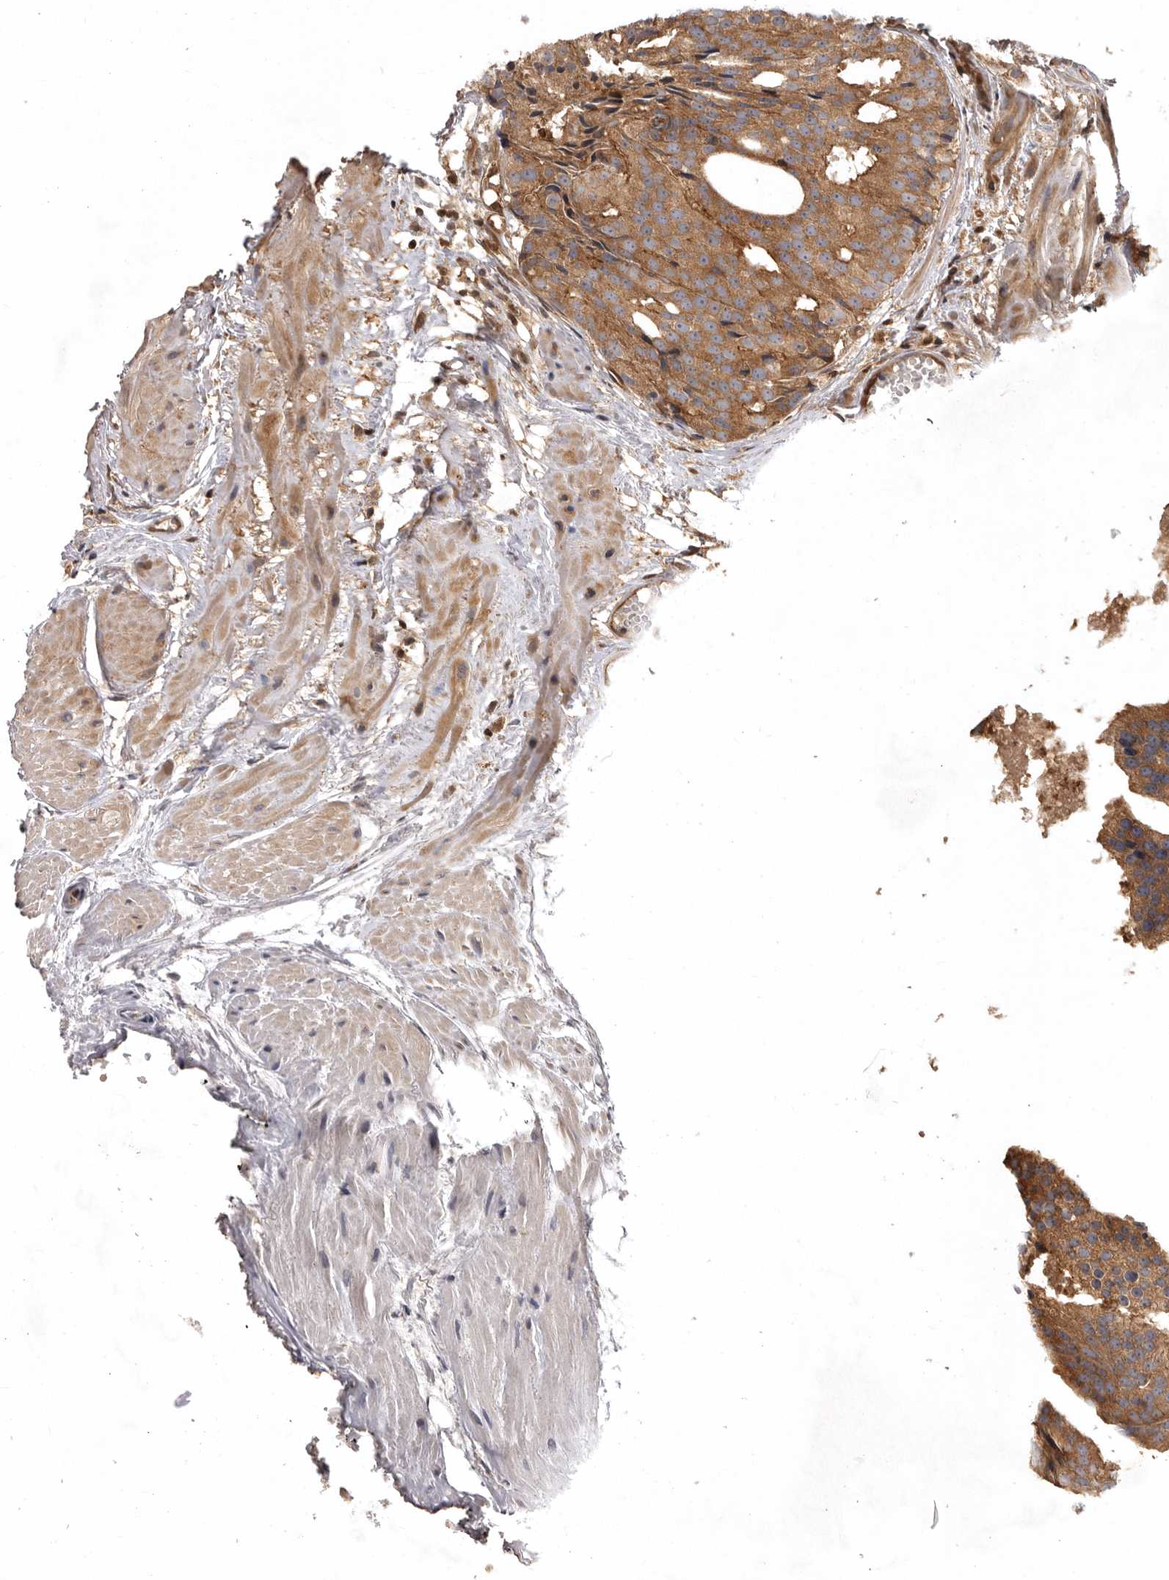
{"staining": {"intensity": "moderate", "quantity": ">75%", "location": "cytoplasmic/membranous"}, "tissue": "prostate cancer", "cell_type": "Tumor cells", "image_type": "cancer", "snomed": [{"axis": "morphology", "description": "Adenocarcinoma, Low grade"}, {"axis": "topography", "description": "Prostate"}], "caption": "Tumor cells display medium levels of moderate cytoplasmic/membranous staining in about >75% of cells in human prostate cancer.", "gene": "DHDDS", "patient": {"sex": "male", "age": 88}}